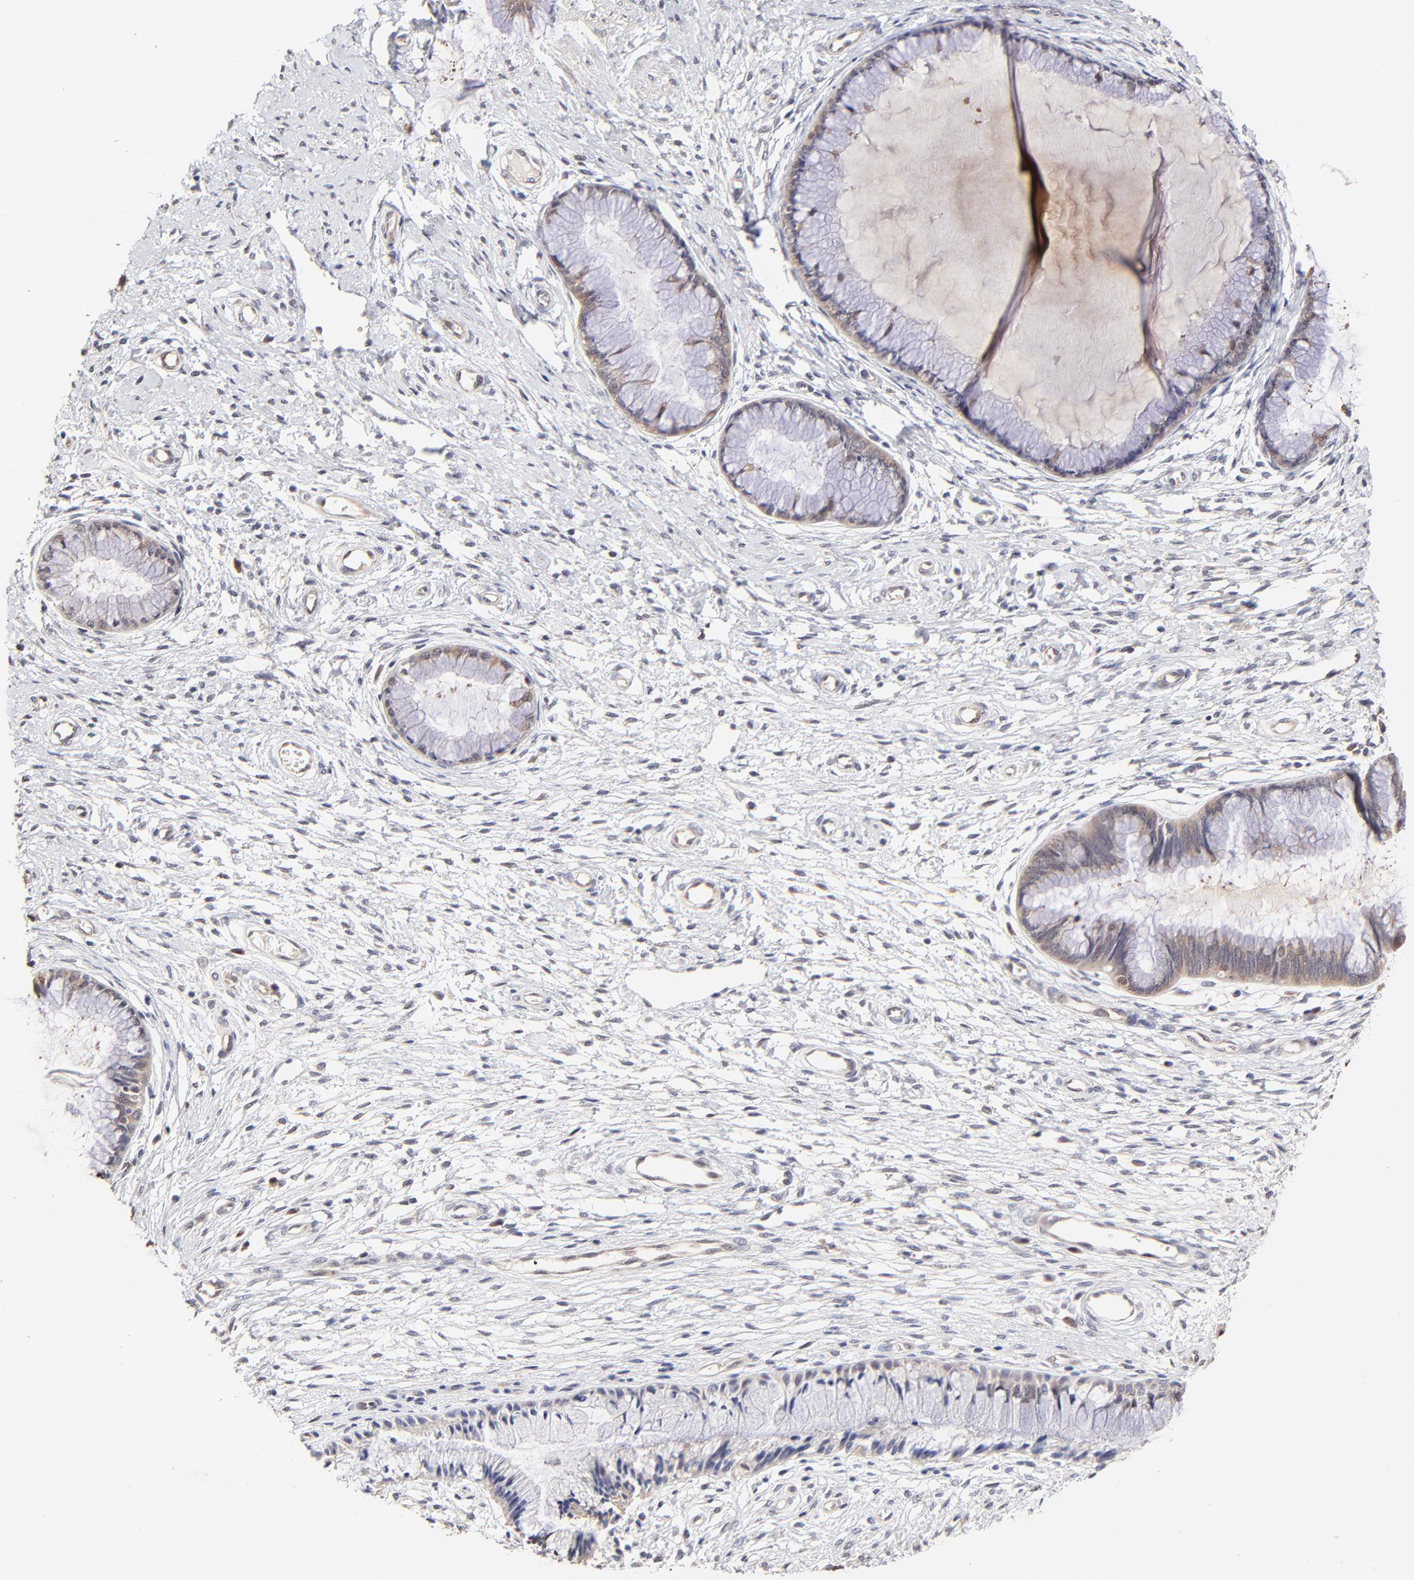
{"staining": {"intensity": "weak", "quantity": ">75%", "location": "cytoplasmic/membranous"}, "tissue": "cervix", "cell_type": "Glandular cells", "image_type": "normal", "snomed": [{"axis": "morphology", "description": "Normal tissue, NOS"}, {"axis": "topography", "description": "Cervix"}], "caption": "Immunohistochemistry staining of unremarkable cervix, which exhibits low levels of weak cytoplasmic/membranous expression in about >75% of glandular cells indicating weak cytoplasmic/membranous protein staining. The staining was performed using DAB (3,3'-diaminobenzidine) (brown) for protein detection and nuclei were counterstained in hematoxylin (blue).", "gene": "ZNF10", "patient": {"sex": "female", "age": 27}}